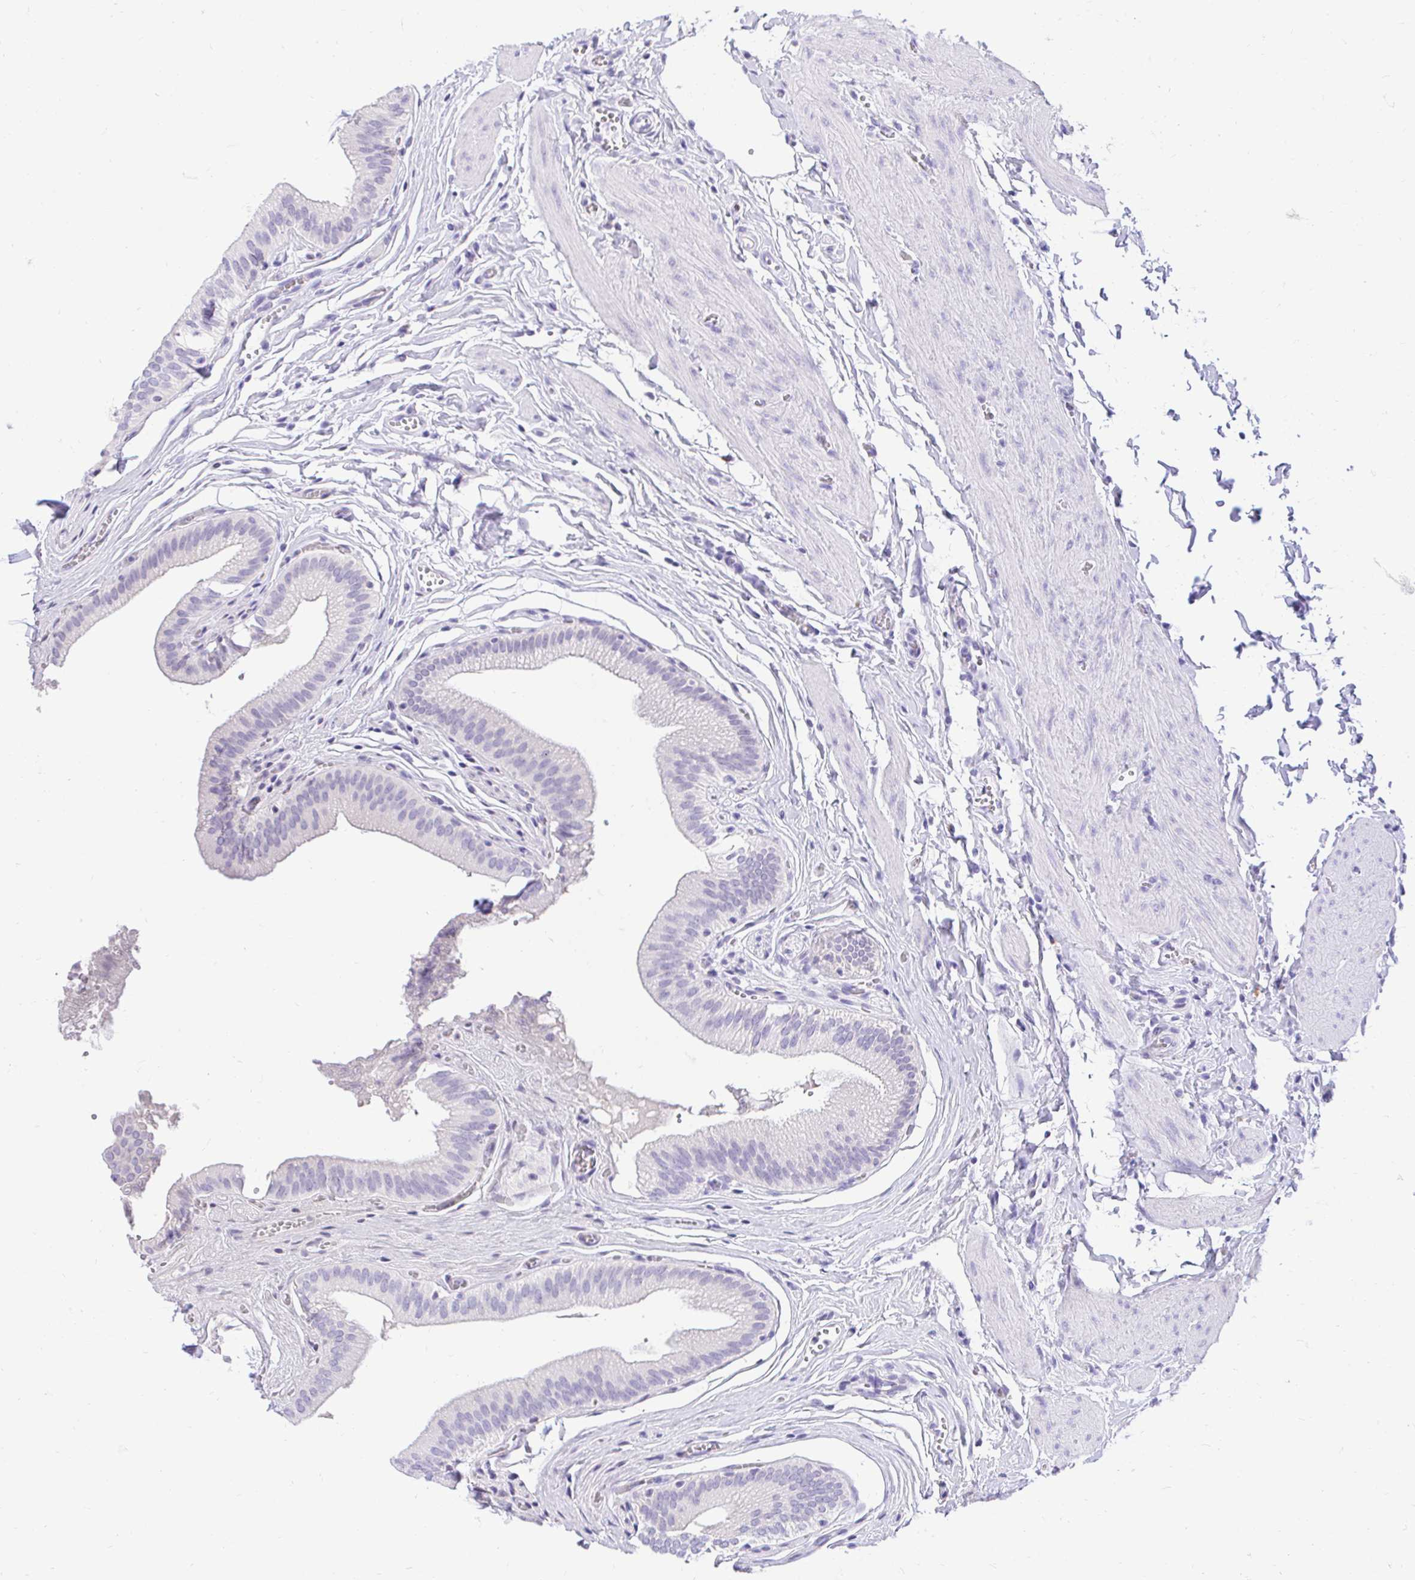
{"staining": {"intensity": "negative", "quantity": "none", "location": "none"}, "tissue": "gallbladder", "cell_type": "Glandular cells", "image_type": "normal", "snomed": [{"axis": "morphology", "description": "Normal tissue, NOS"}, {"axis": "topography", "description": "Gallbladder"}, {"axis": "topography", "description": "Peripheral nerve tissue"}], "caption": "Gallbladder stained for a protein using immunohistochemistry shows no positivity glandular cells.", "gene": "FATE1", "patient": {"sex": "male", "age": 17}}